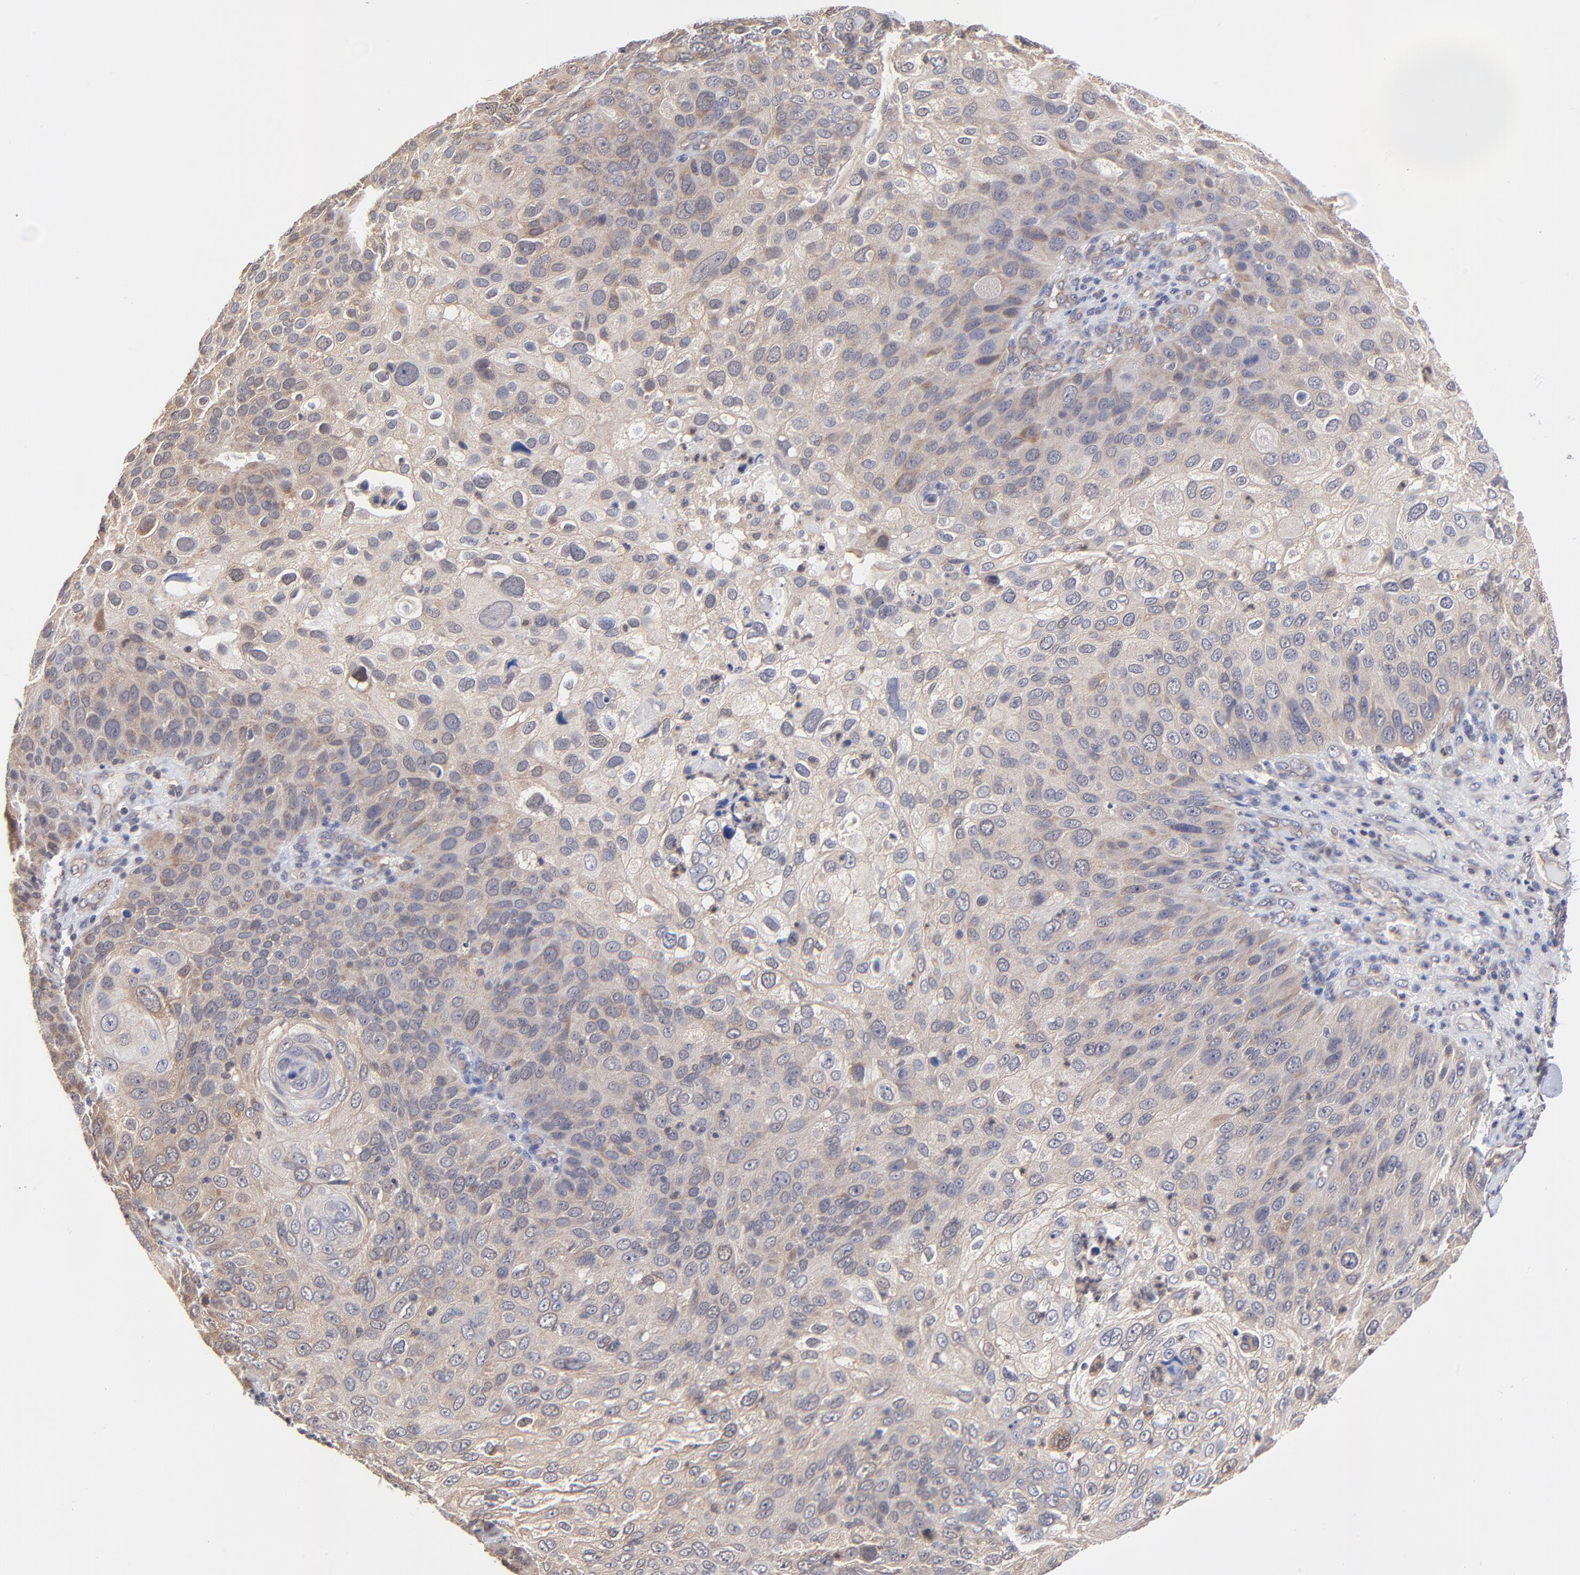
{"staining": {"intensity": "weak", "quantity": ">75%", "location": "cytoplasmic/membranous"}, "tissue": "skin cancer", "cell_type": "Tumor cells", "image_type": "cancer", "snomed": [{"axis": "morphology", "description": "Squamous cell carcinoma, NOS"}, {"axis": "topography", "description": "Skin"}], "caption": "A photomicrograph of human squamous cell carcinoma (skin) stained for a protein displays weak cytoplasmic/membranous brown staining in tumor cells.", "gene": "PCMT1", "patient": {"sex": "male", "age": 87}}